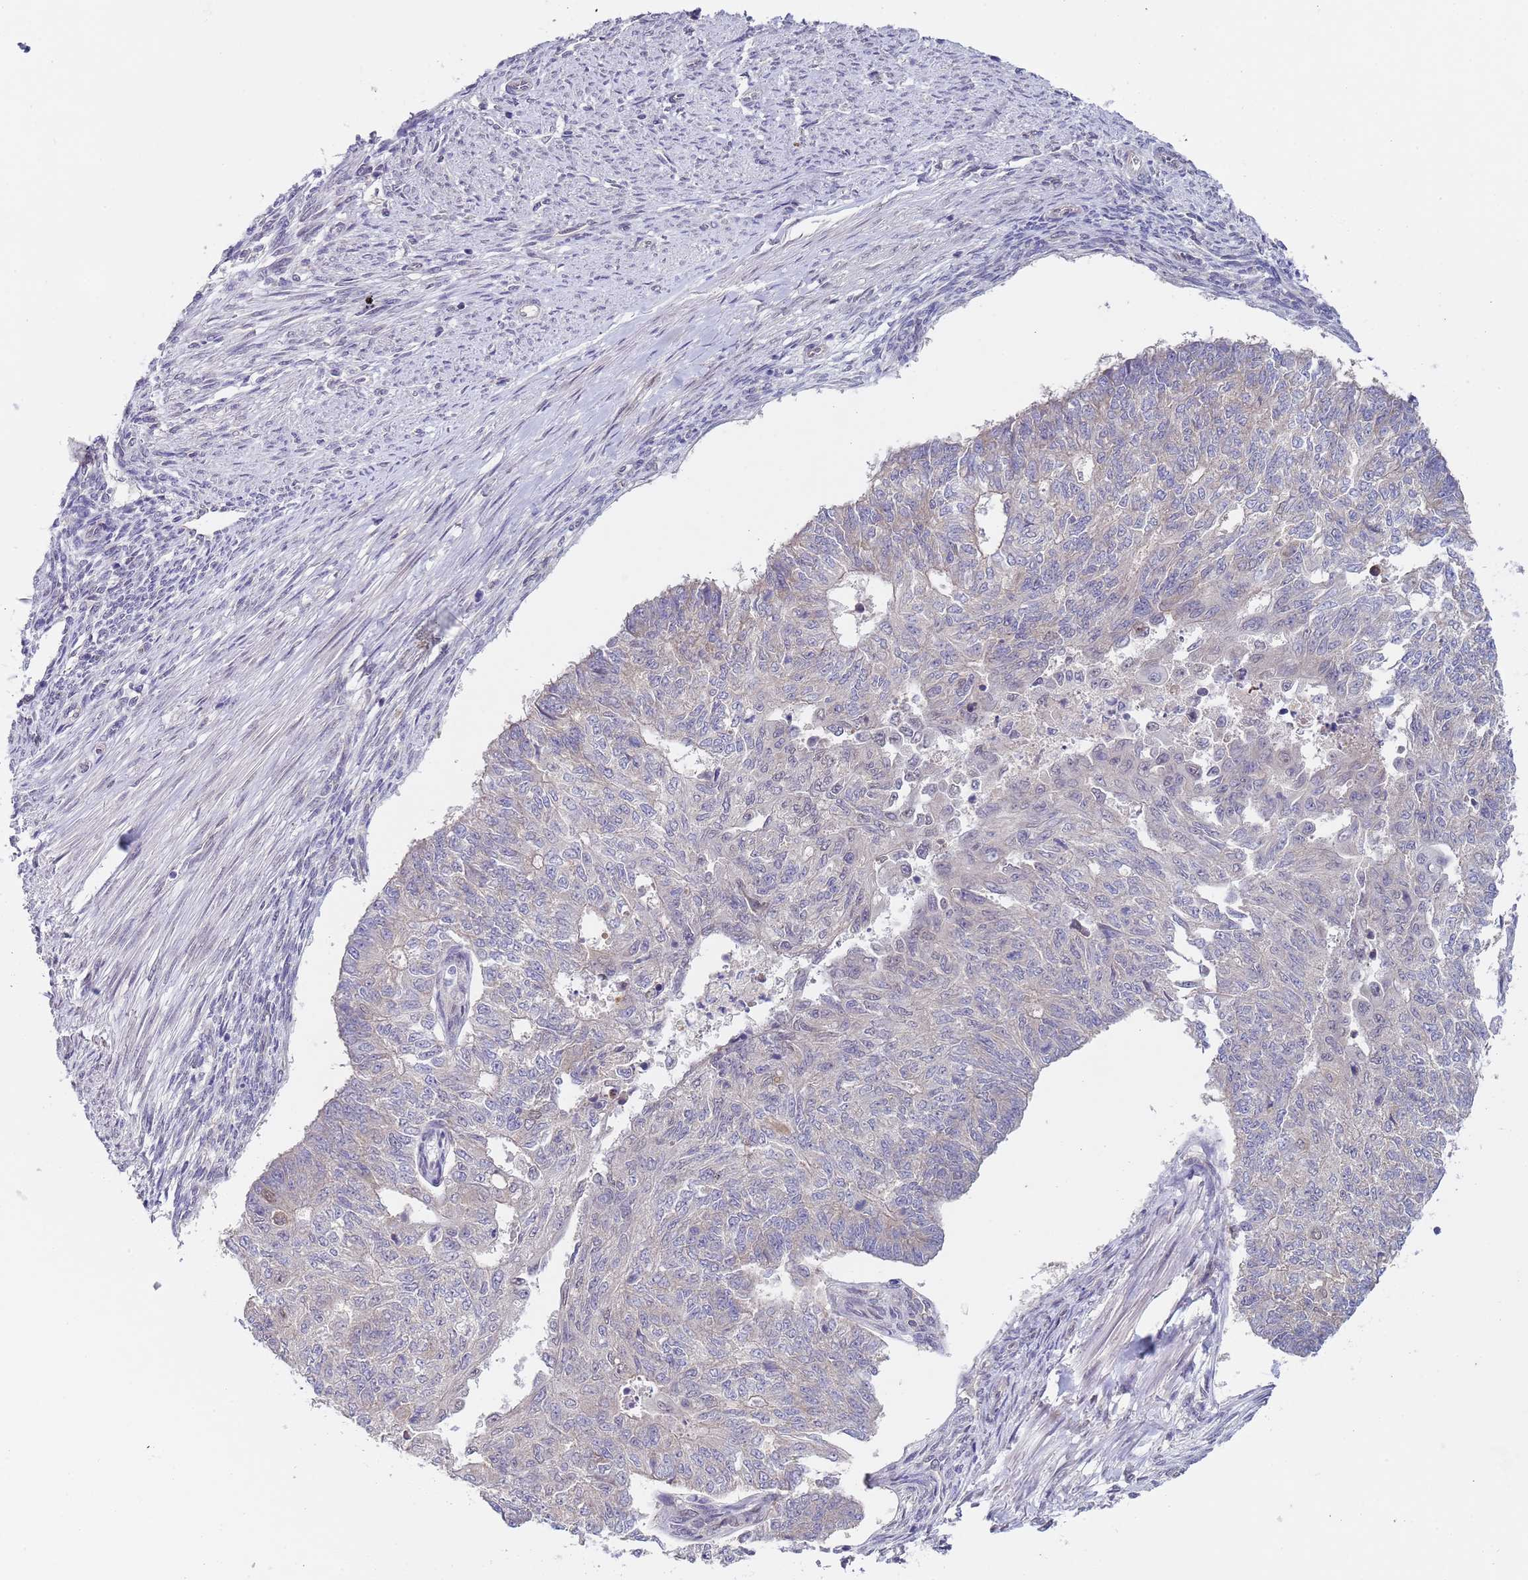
{"staining": {"intensity": "weak", "quantity": "<25%", "location": "nuclear"}, "tissue": "endometrial cancer", "cell_type": "Tumor cells", "image_type": "cancer", "snomed": [{"axis": "morphology", "description": "Adenocarcinoma, NOS"}, {"axis": "topography", "description": "Endometrium"}], "caption": "A high-resolution photomicrograph shows IHC staining of adenocarcinoma (endometrial), which exhibits no significant positivity in tumor cells.", "gene": "TRMT10A", "patient": {"sex": "female", "age": 32}}